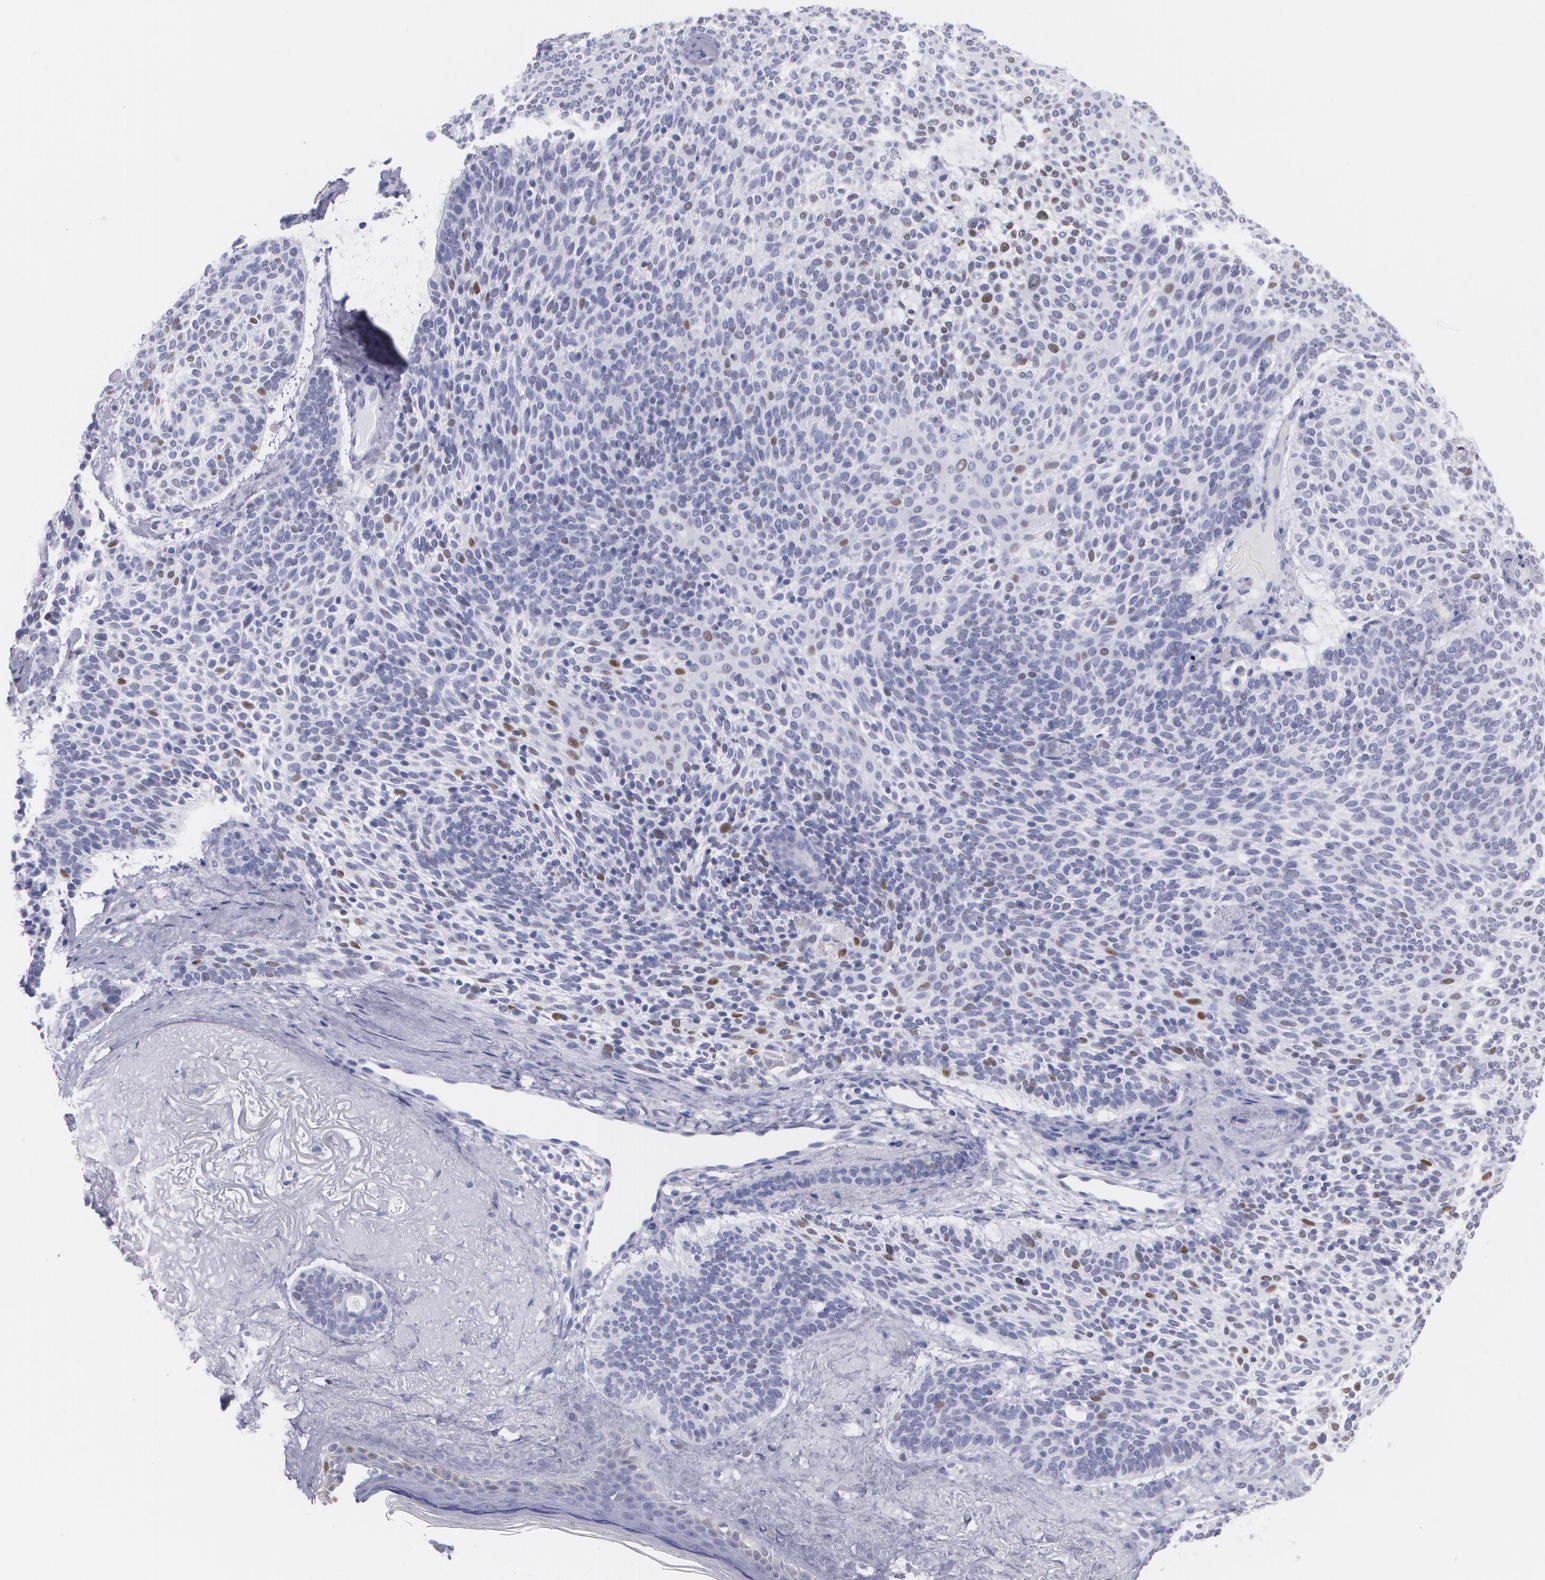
{"staining": {"intensity": "moderate", "quantity": "<25%", "location": "nuclear"}, "tissue": "skin cancer", "cell_type": "Tumor cells", "image_type": "cancer", "snomed": [{"axis": "morphology", "description": "Normal tissue, NOS"}, {"axis": "morphology", "description": "Basal cell carcinoma"}, {"axis": "topography", "description": "Skin"}], "caption": "An IHC photomicrograph of tumor tissue is shown. Protein staining in brown highlights moderate nuclear positivity in skin cancer within tumor cells.", "gene": "TP53", "patient": {"sex": "female", "age": 70}}